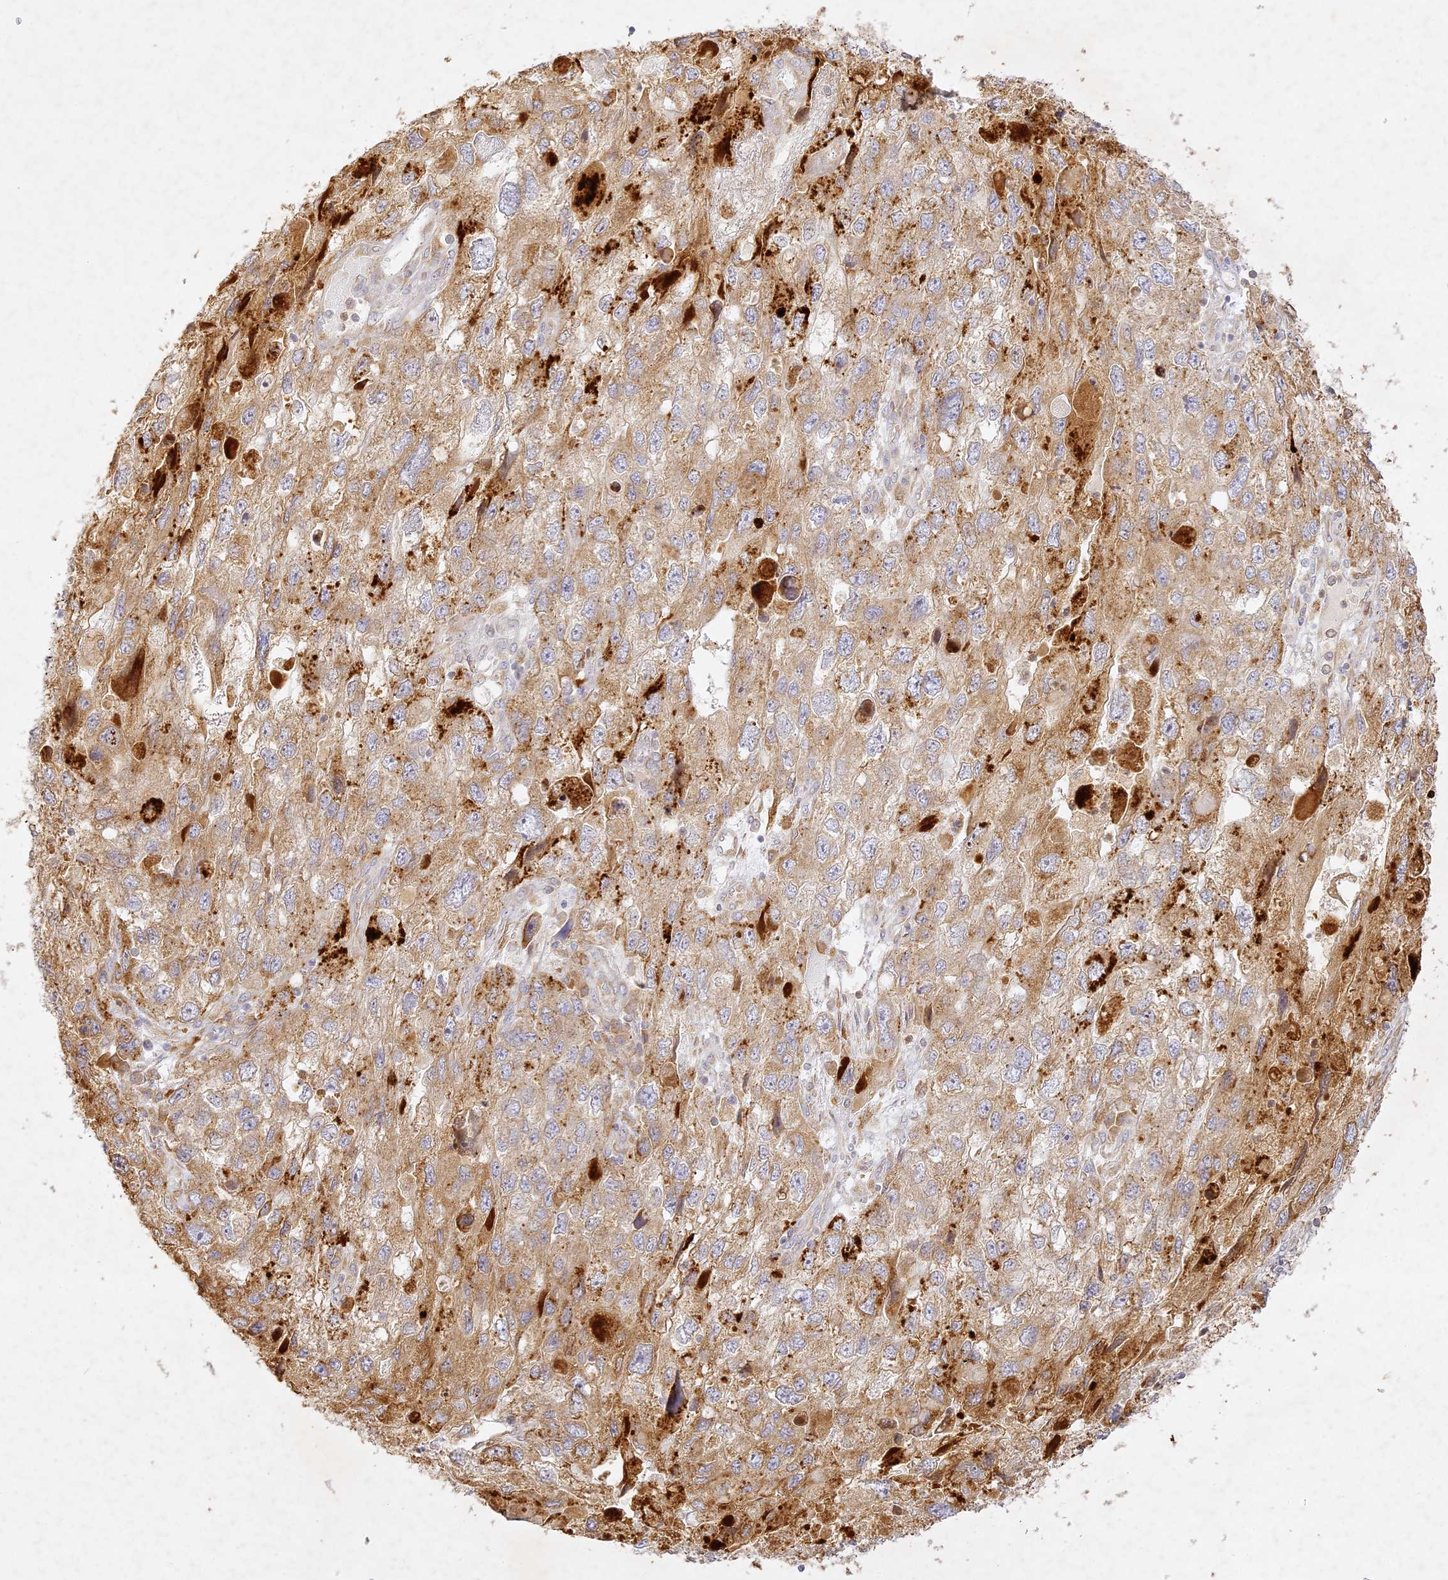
{"staining": {"intensity": "moderate", "quantity": ">75%", "location": "cytoplasmic/membranous"}, "tissue": "endometrial cancer", "cell_type": "Tumor cells", "image_type": "cancer", "snomed": [{"axis": "morphology", "description": "Adenocarcinoma, NOS"}, {"axis": "topography", "description": "Endometrium"}], "caption": "Endometrial cancer stained with IHC reveals moderate cytoplasmic/membranous expression in approximately >75% of tumor cells.", "gene": "SLC30A5", "patient": {"sex": "female", "age": 49}}